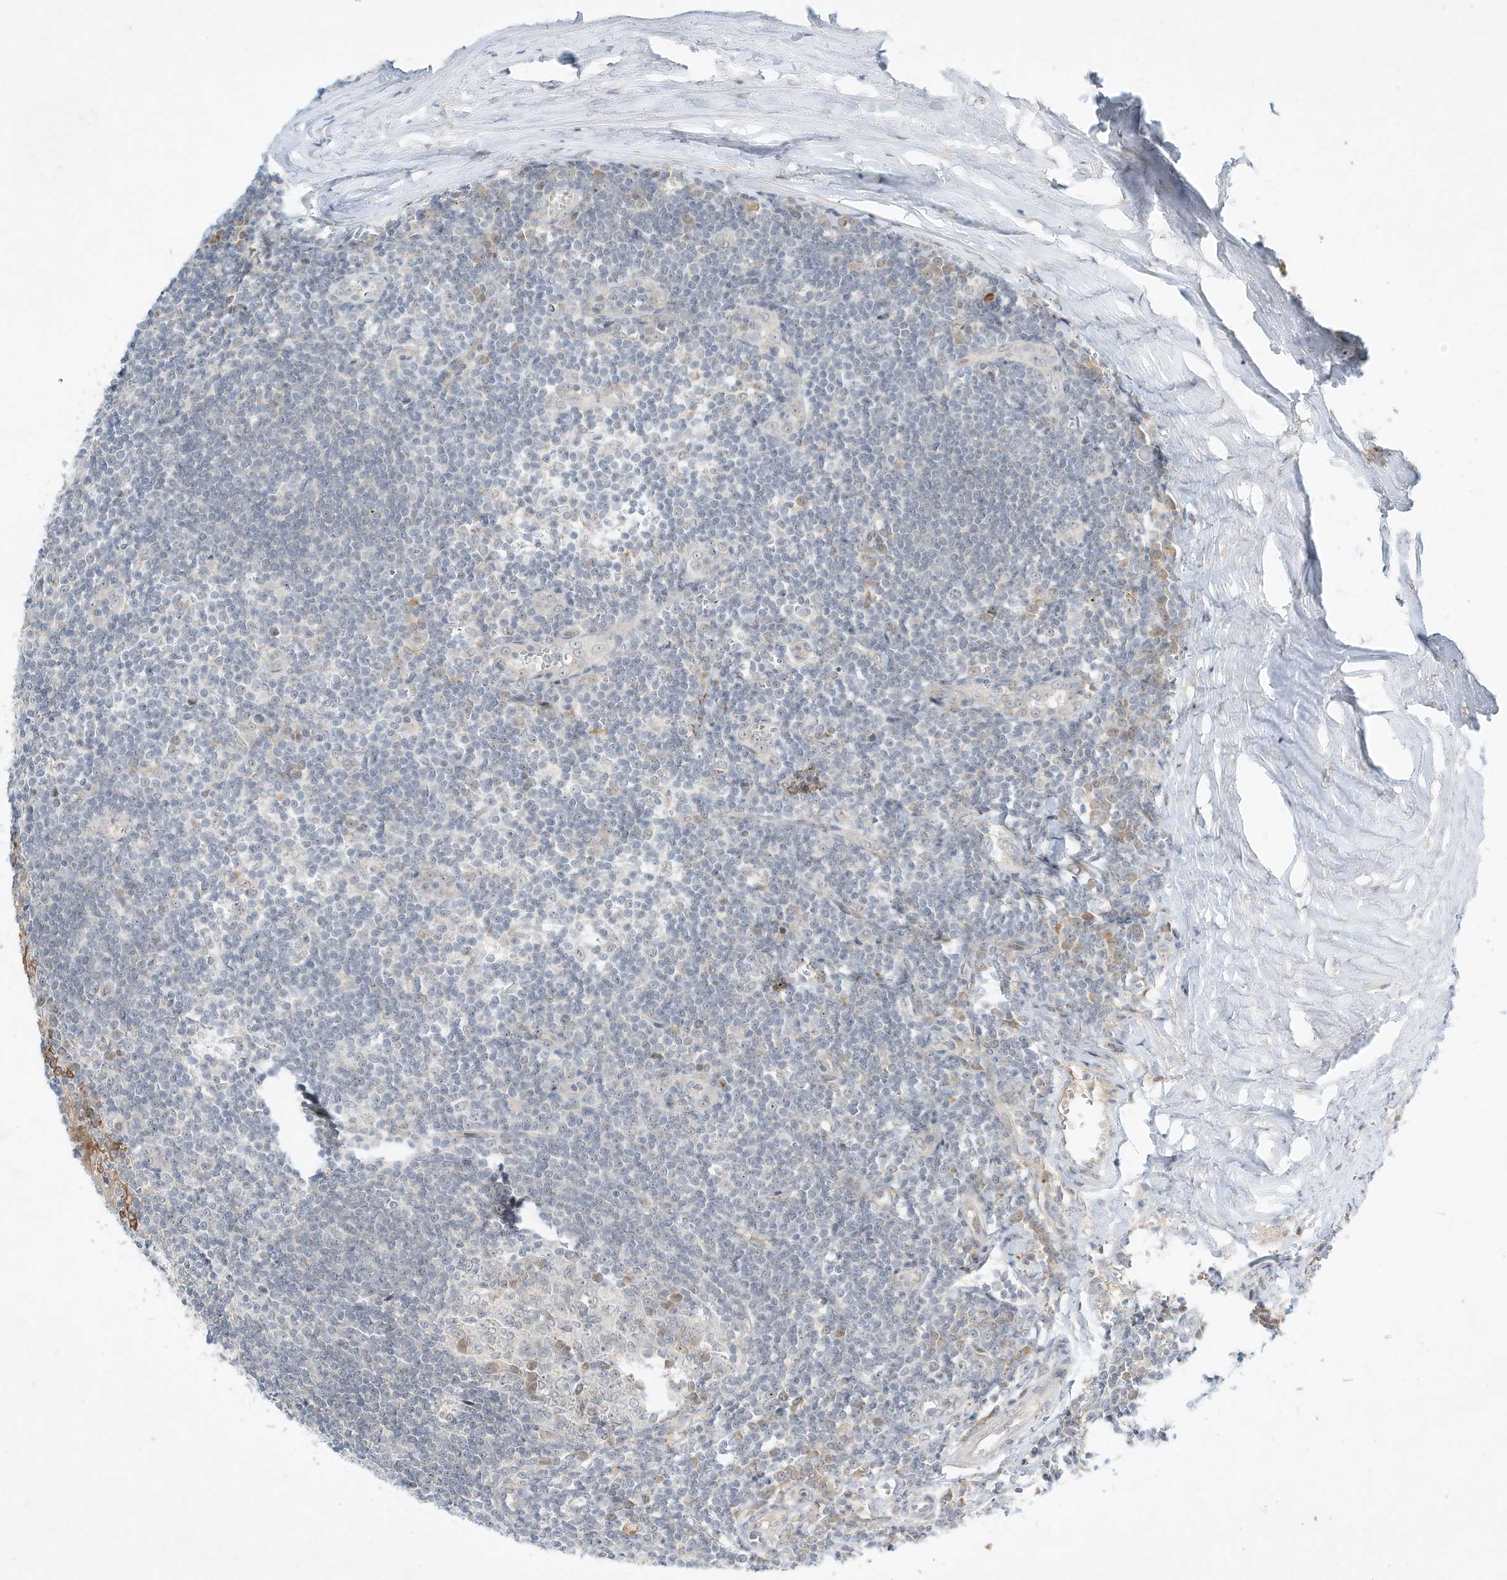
{"staining": {"intensity": "weak", "quantity": "<25%", "location": "cytoplasmic/membranous"}, "tissue": "tonsil", "cell_type": "Germinal center cells", "image_type": "normal", "snomed": [{"axis": "morphology", "description": "Normal tissue, NOS"}, {"axis": "topography", "description": "Tonsil"}], "caption": "Immunohistochemistry photomicrograph of unremarkable tonsil: human tonsil stained with DAB (3,3'-diaminobenzidine) exhibits no significant protein staining in germinal center cells. Brightfield microscopy of immunohistochemistry (IHC) stained with DAB (brown) and hematoxylin (blue), captured at high magnification.", "gene": "PAK6", "patient": {"sex": "male", "age": 27}}